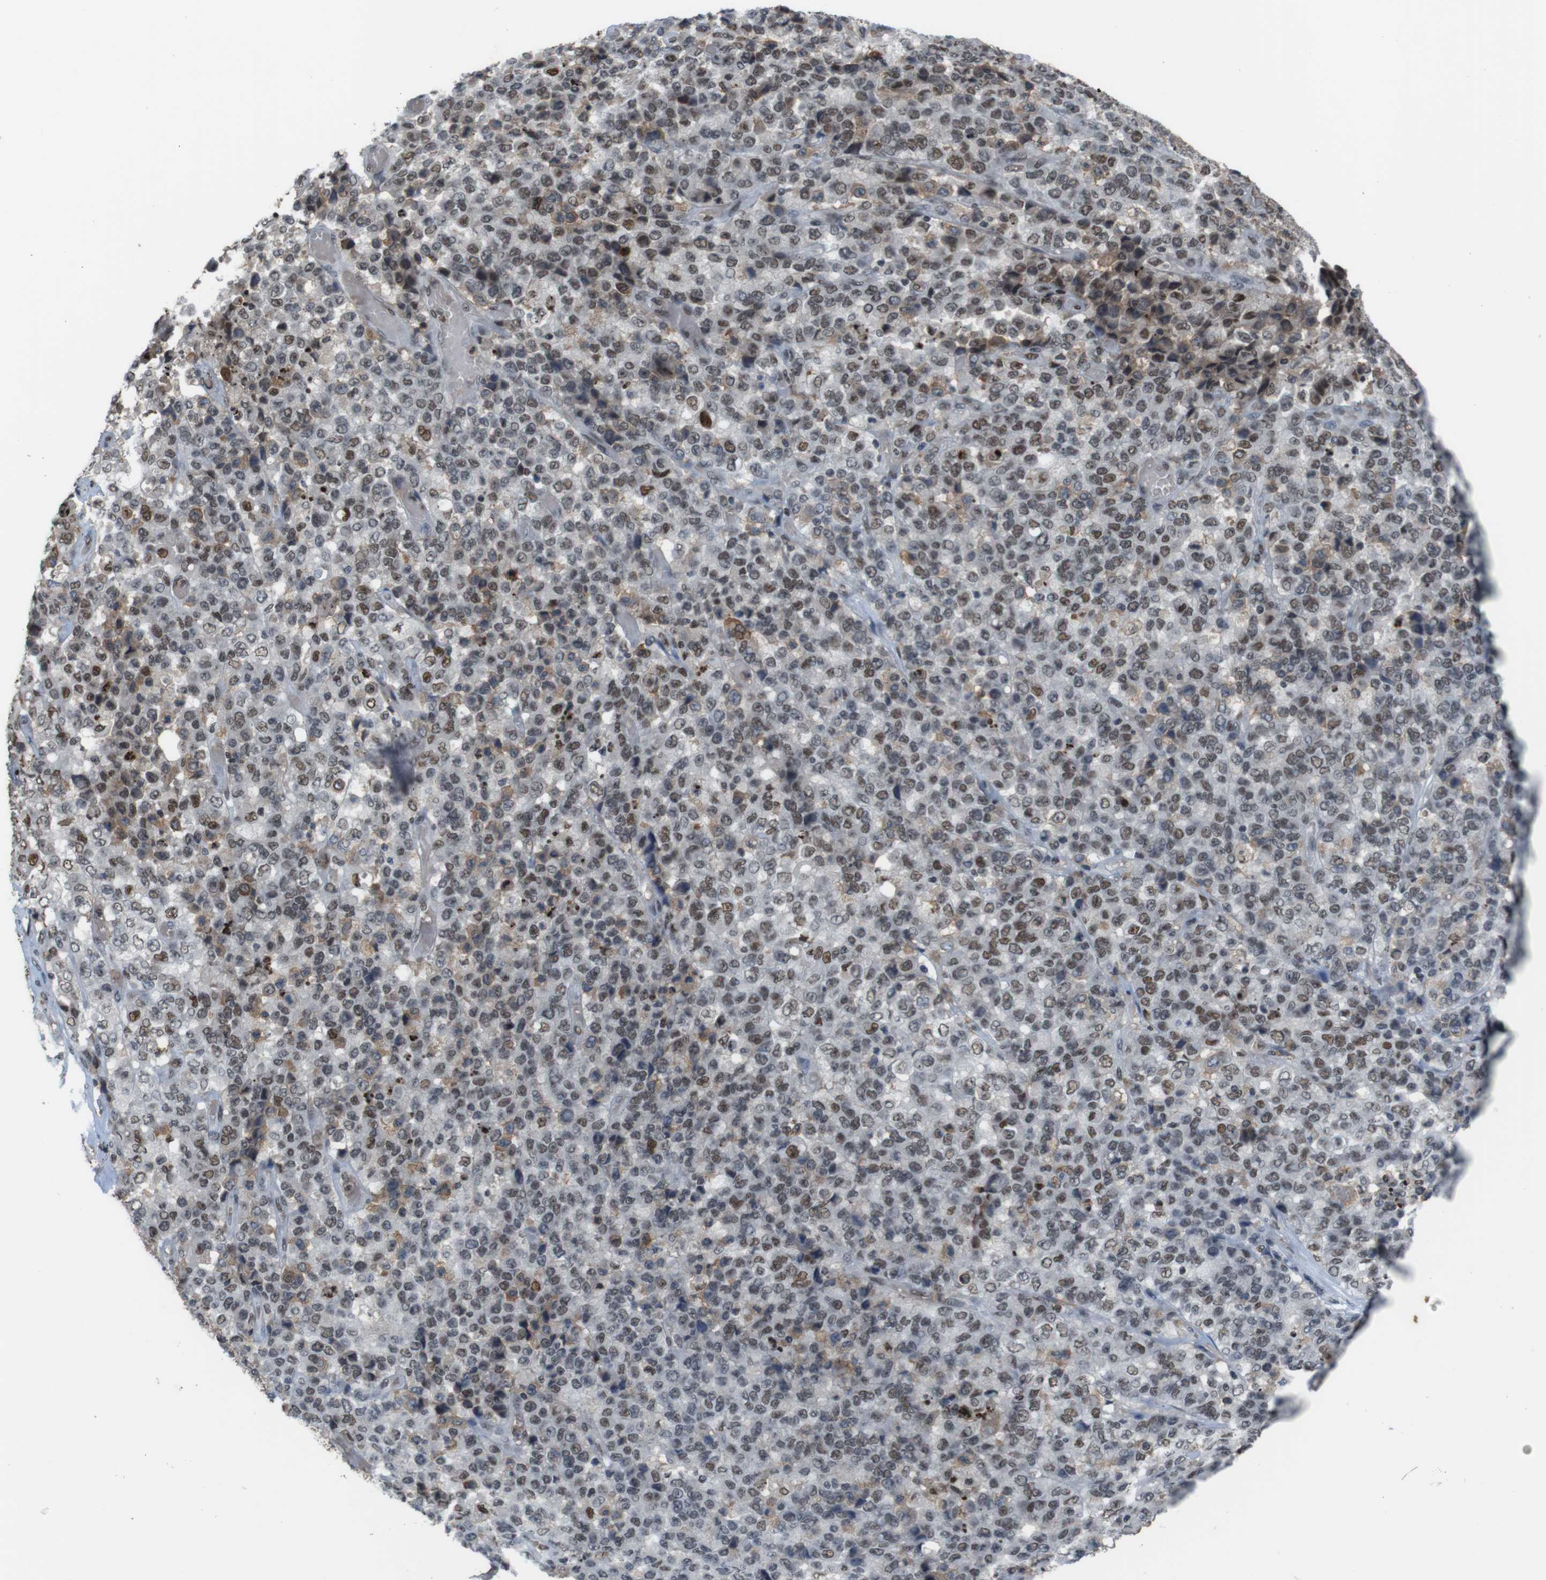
{"staining": {"intensity": "weak", "quantity": "25%-75%", "location": "nuclear"}, "tissue": "stomach cancer", "cell_type": "Tumor cells", "image_type": "cancer", "snomed": [{"axis": "morphology", "description": "Adenocarcinoma, NOS"}, {"axis": "topography", "description": "Stomach"}], "caption": "Tumor cells show weak nuclear expression in about 25%-75% of cells in stomach cancer (adenocarcinoma).", "gene": "SUB1", "patient": {"sex": "female", "age": 73}}